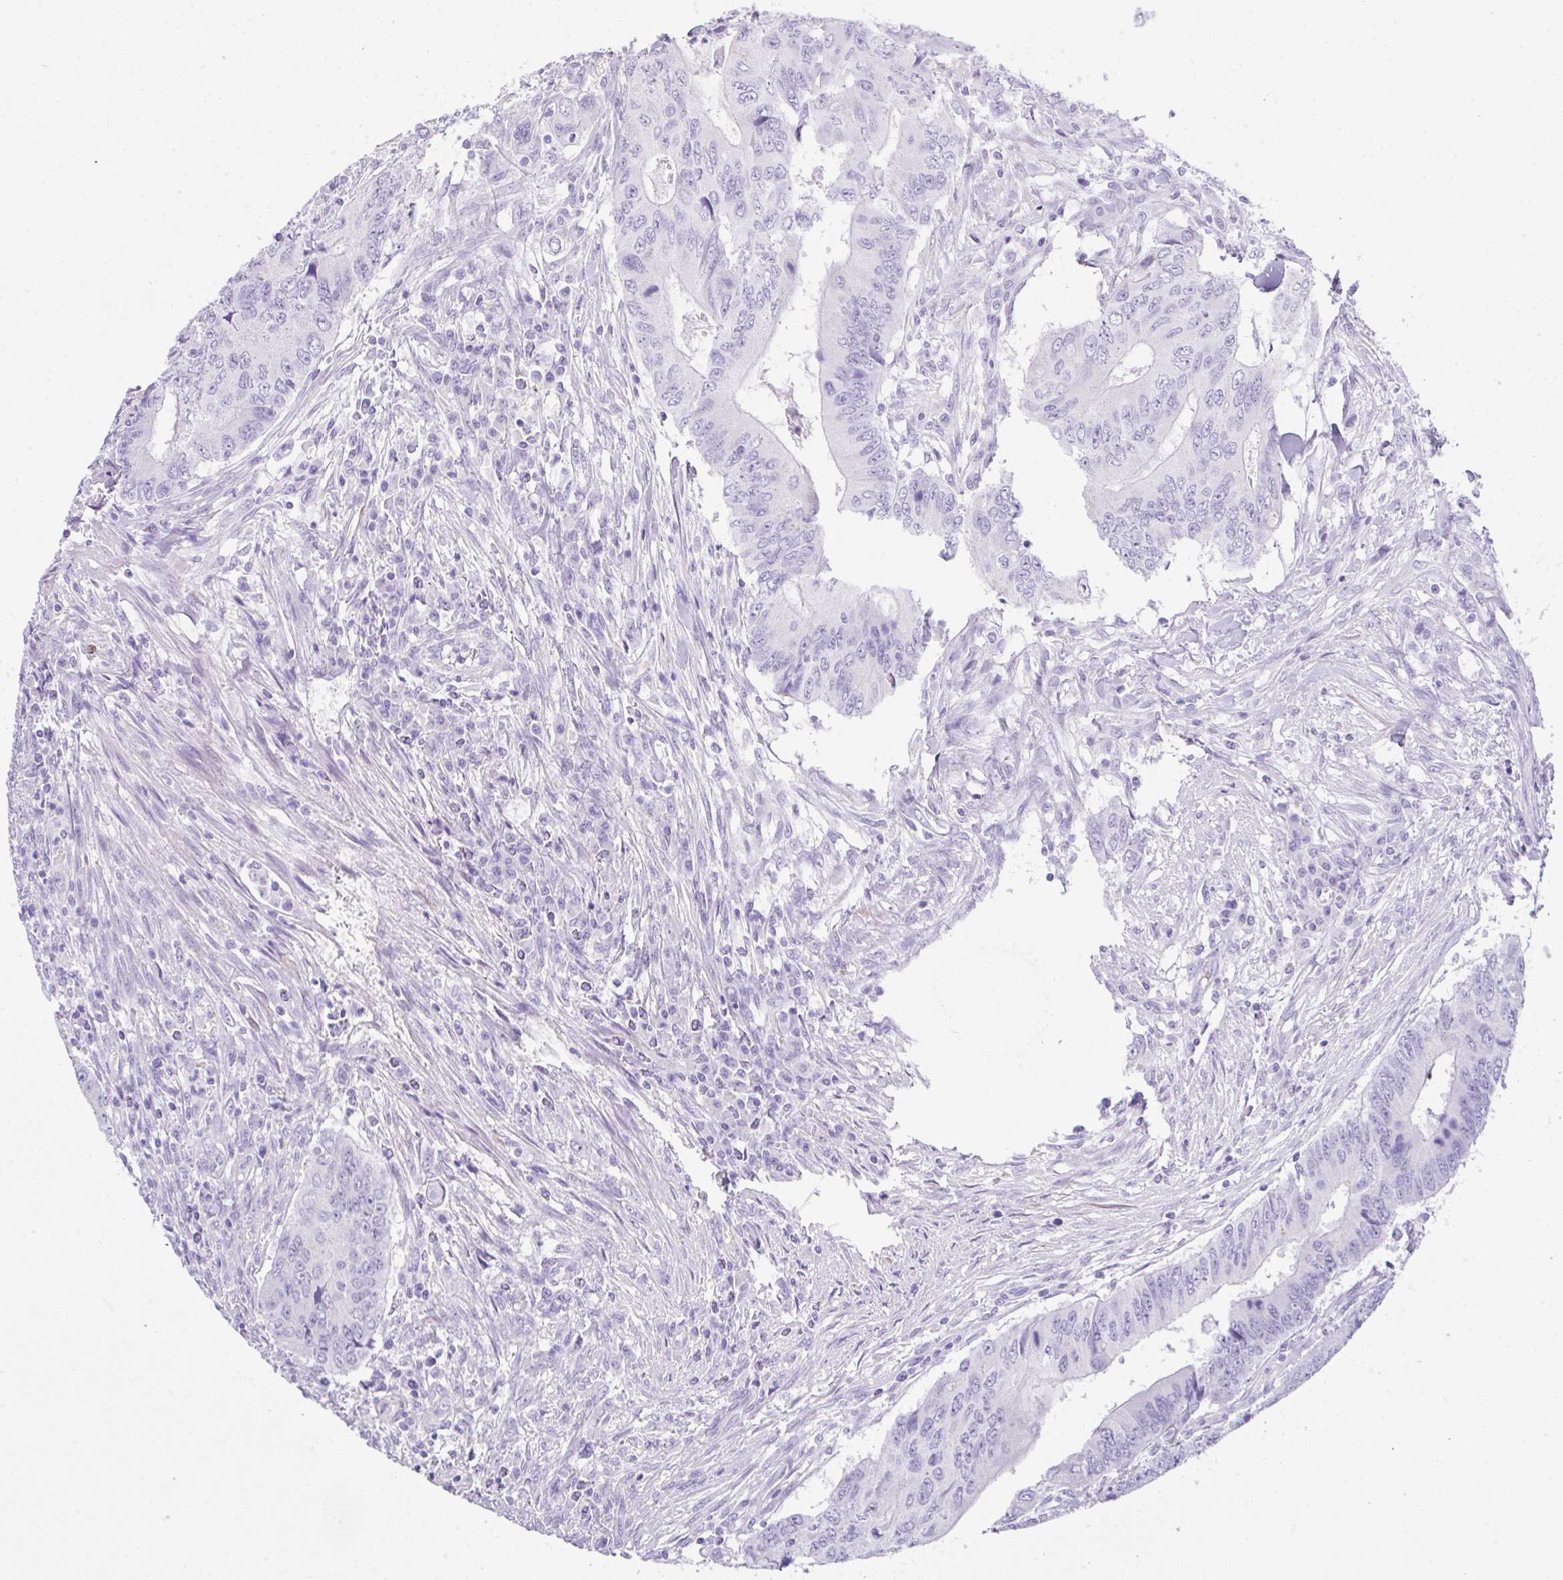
{"staining": {"intensity": "negative", "quantity": "none", "location": "none"}, "tissue": "colorectal cancer", "cell_type": "Tumor cells", "image_type": "cancer", "snomed": [{"axis": "morphology", "description": "Adenocarcinoma, NOS"}, {"axis": "topography", "description": "Colon"}], "caption": "An IHC image of colorectal cancer (adenocarcinoma) is shown. There is no staining in tumor cells of colorectal cancer (adenocarcinoma). The staining is performed using DAB brown chromogen with nuclei counter-stained in using hematoxylin.", "gene": "NDUFAF8", "patient": {"sex": "male", "age": 53}}